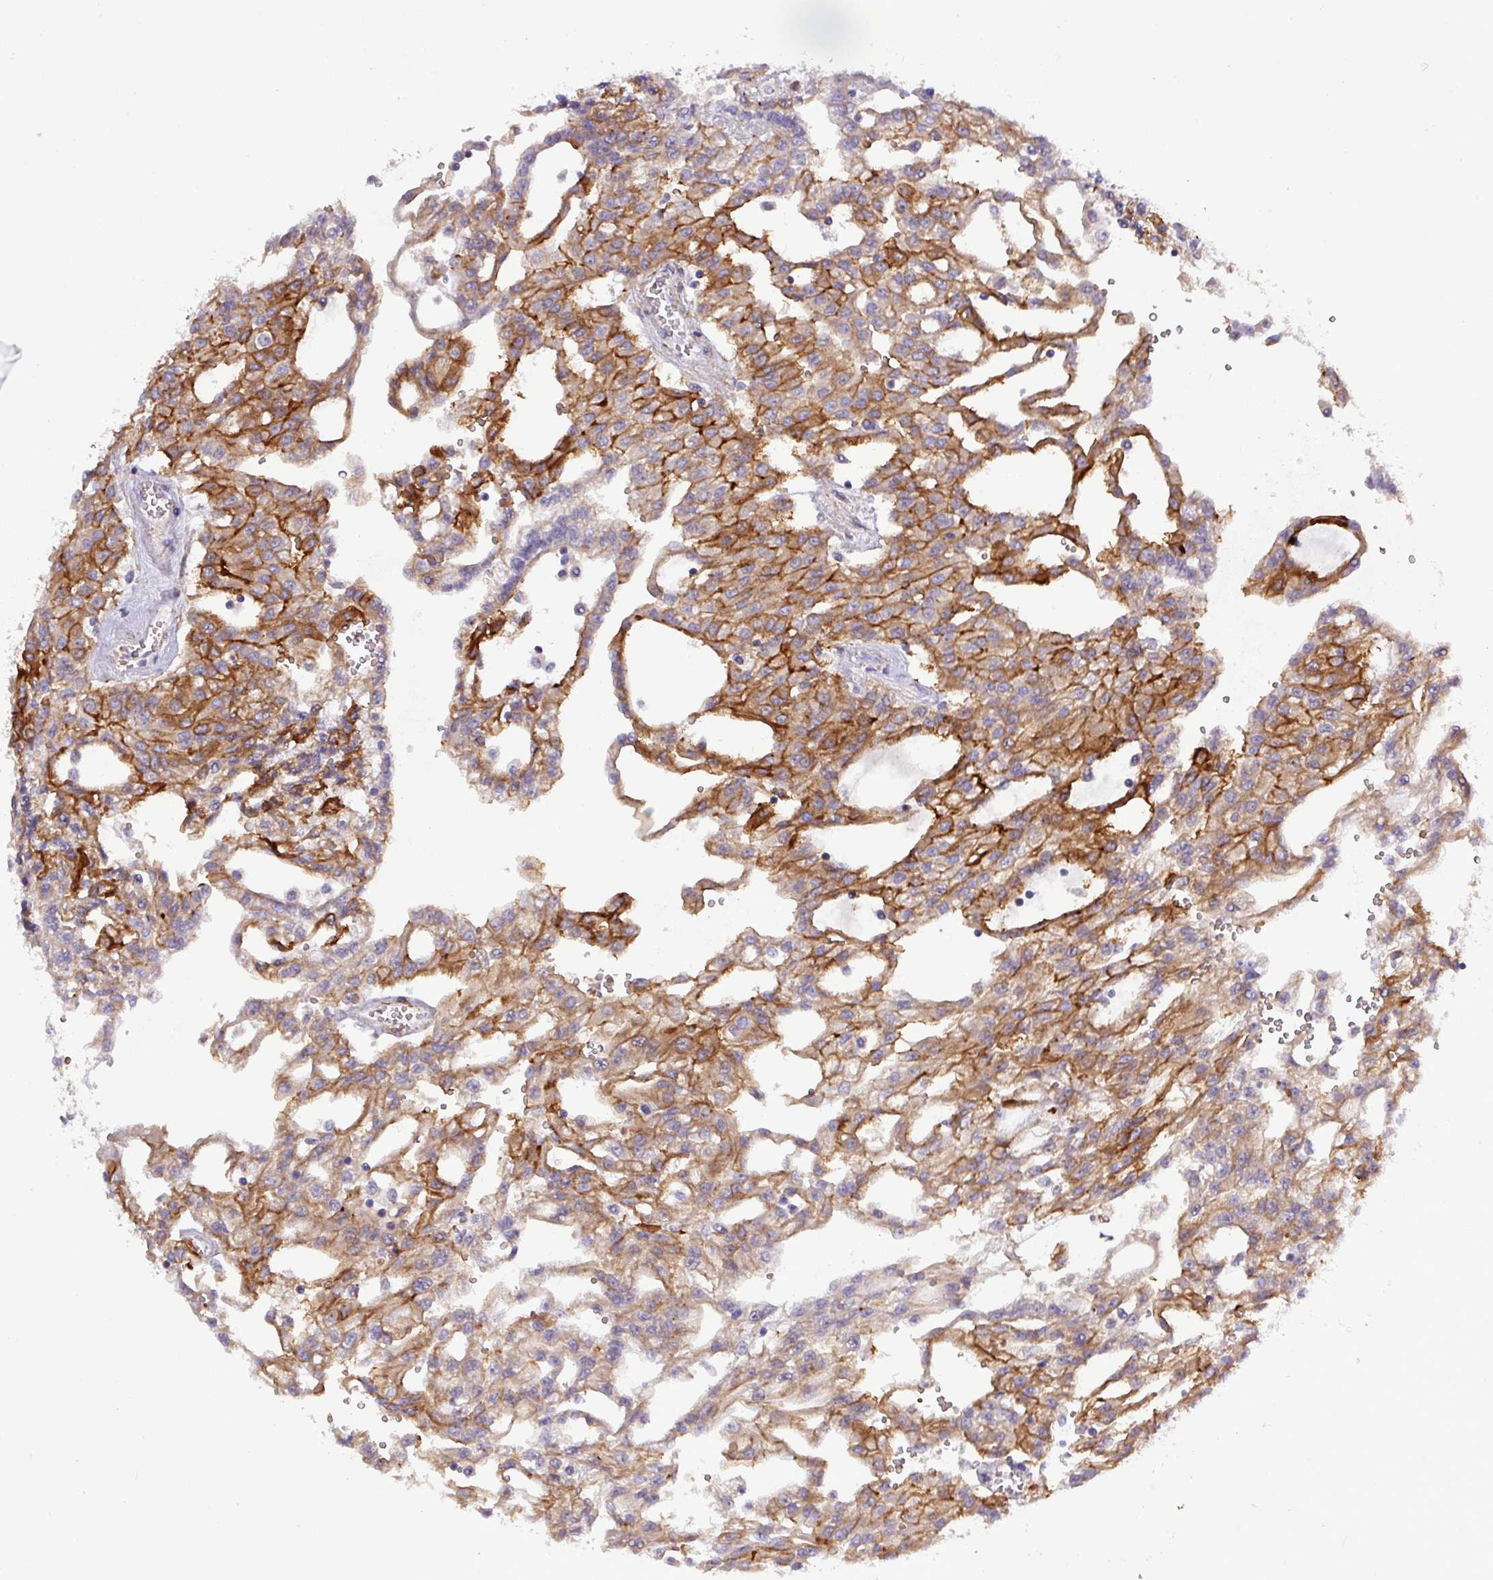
{"staining": {"intensity": "strong", "quantity": "25%-75%", "location": "cytoplasmic/membranous"}, "tissue": "renal cancer", "cell_type": "Tumor cells", "image_type": "cancer", "snomed": [{"axis": "morphology", "description": "Adenocarcinoma, NOS"}, {"axis": "topography", "description": "Kidney"}], "caption": "Strong cytoplasmic/membranous protein staining is appreciated in approximately 25%-75% of tumor cells in renal cancer (adenocarcinoma). The staining is performed using DAB brown chromogen to label protein expression. The nuclei are counter-stained blue using hematoxylin.", "gene": "PARD6A", "patient": {"sex": "male", "age": 63}}